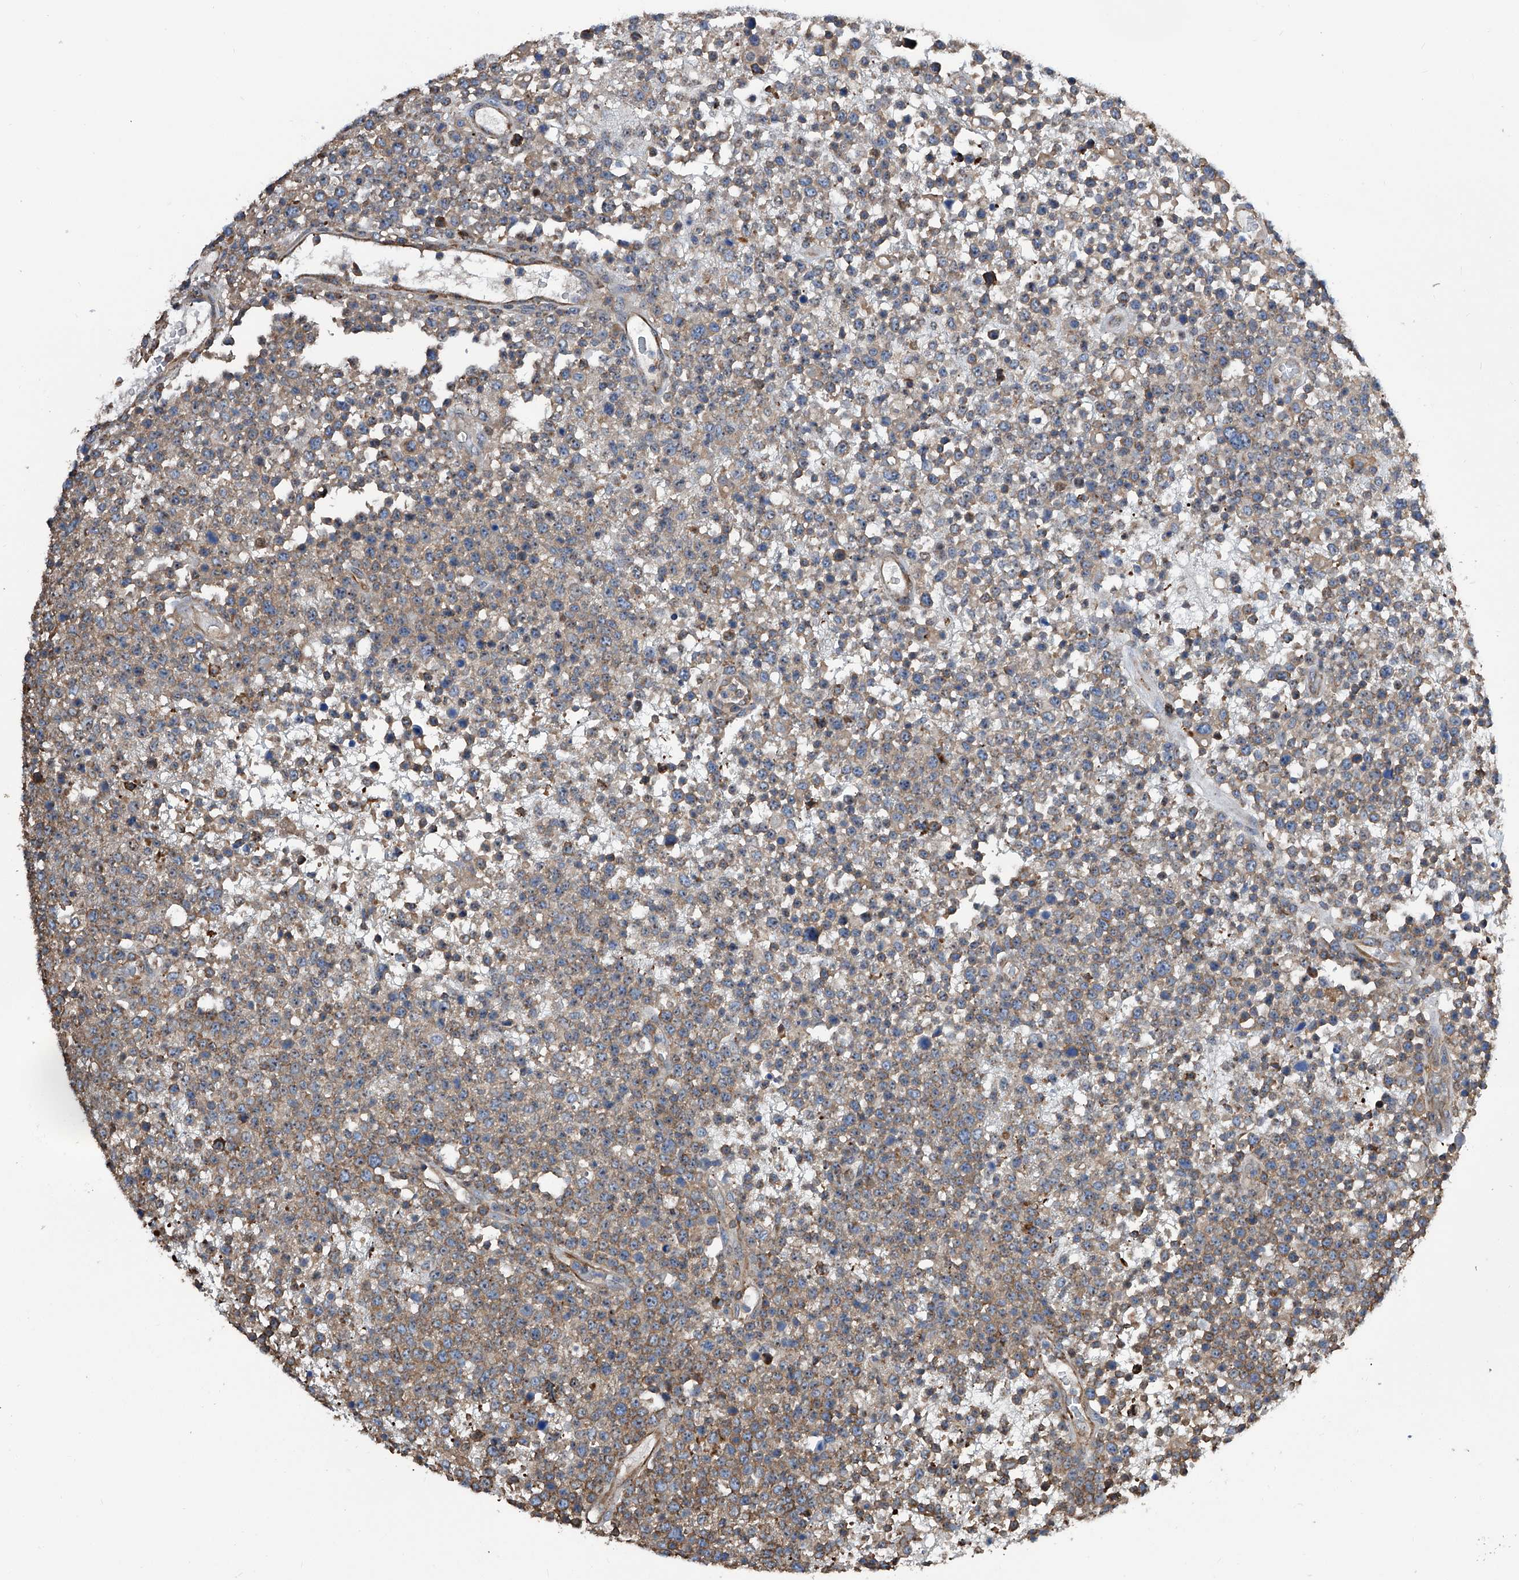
{"staining": {"intensity": "weak", "quantity": ">75%", "location": "cytoplasmic/membranous"}, "tissue": "lymphoma", "cell_type": "Tumor cells", "image_type": "cancer", "snomed": [{"axis": "morphology", "description": "Malignant lymphoma, non-Hodgkin's type, High grade"}, {"axis": "topography", "description": "Colon"}], "caption": "Immunohistochemical staining of lymphoma demonstrates low levels of weak cytoplasmic/membranous positivity in approximately >75% of tumor cells.", "gene": "ZNF484", "patient": {"sex": "female", "age": 53}}